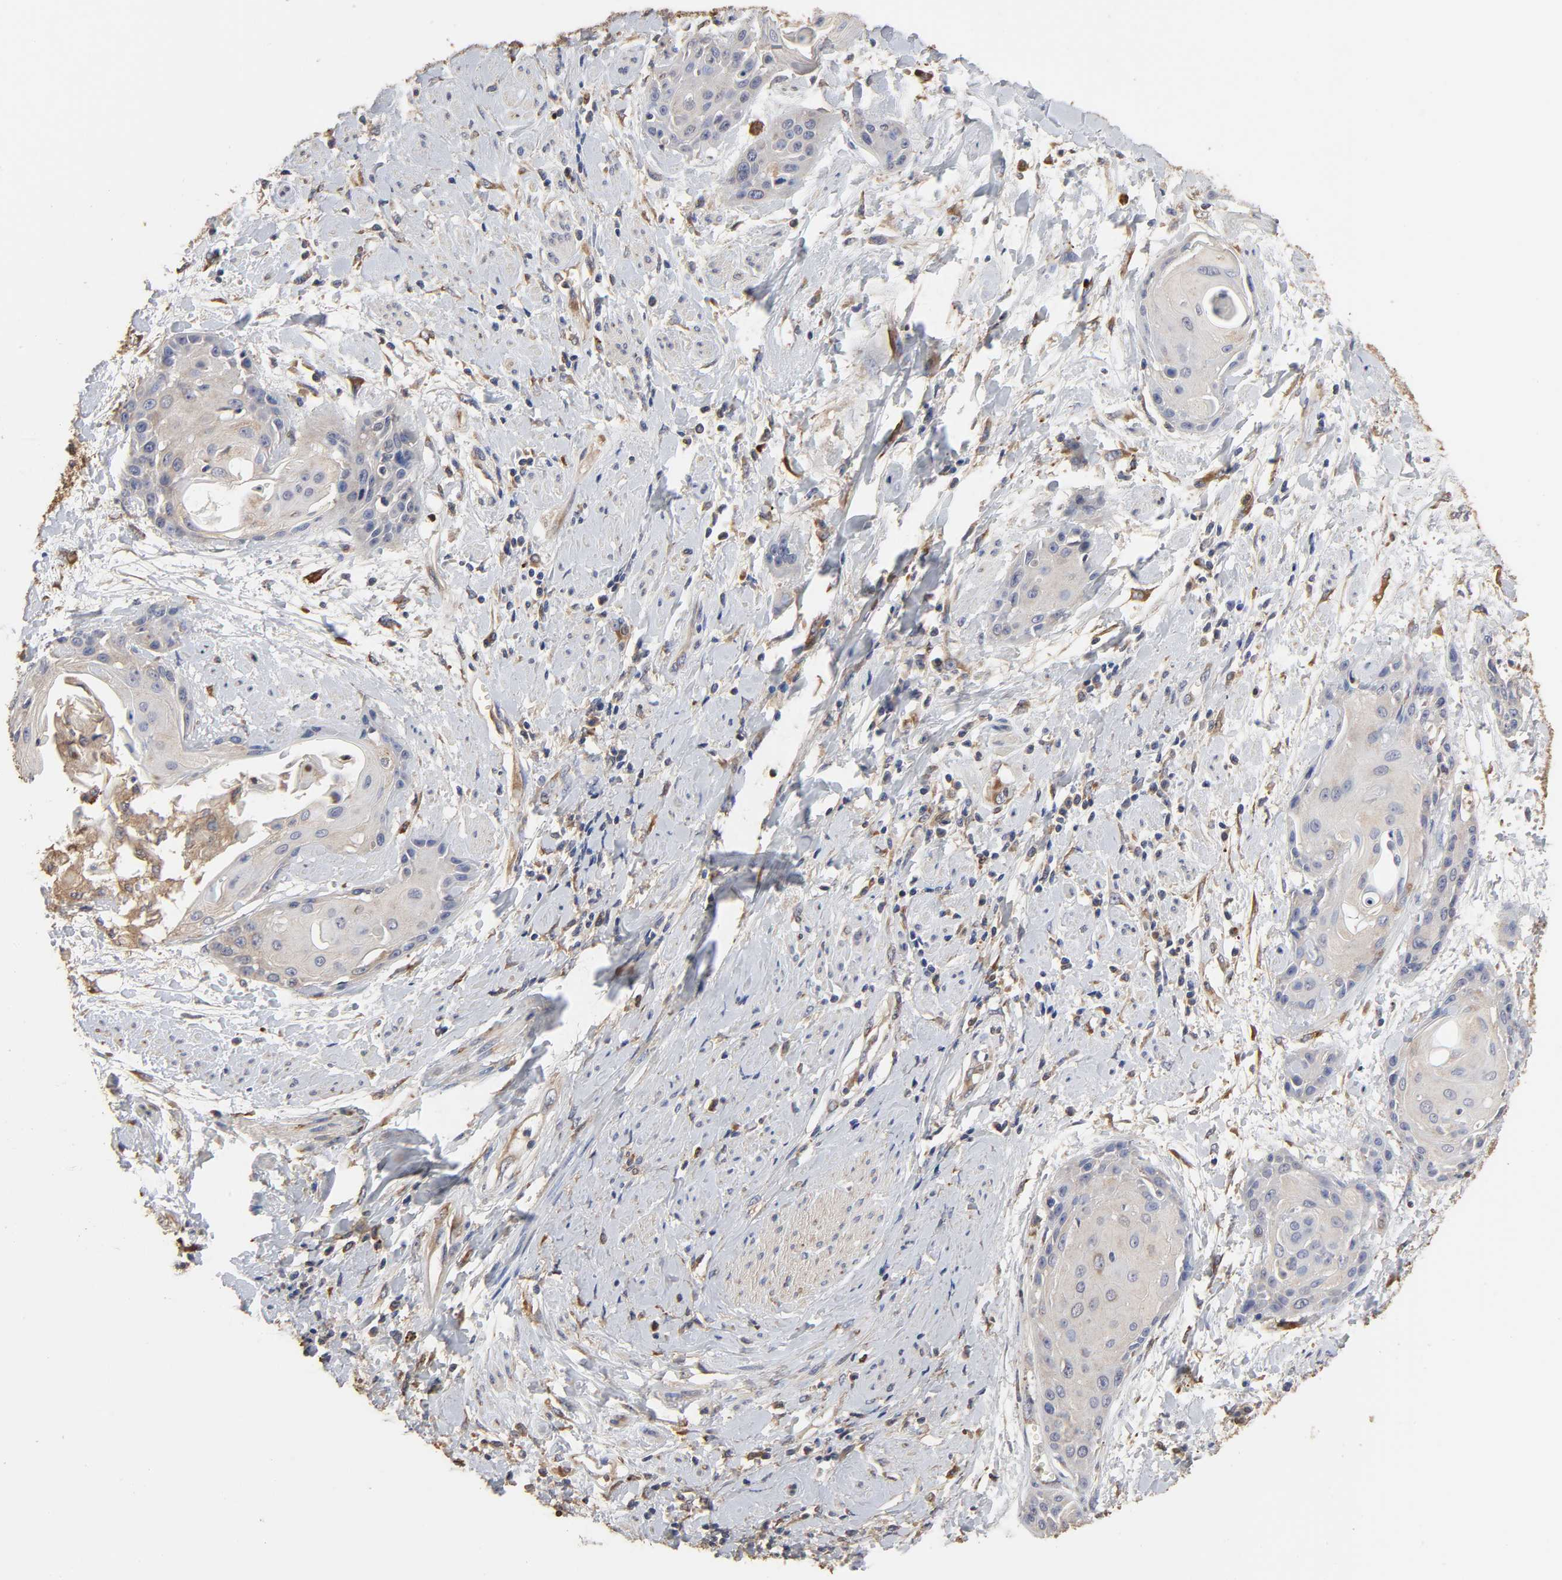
{"staining": {"intensity": "weak", "quantity": ">75%", "location": "cytoplasmic/membranous"}, "tissue": "cervical cancer", "cell_type": "Tumor cells", "image_type": "cancer", "snomed": [{"axis": "morphology", "description": "Squamous cell carcinoma, NOS"}, {"axis": "topography", "description": "Cervix"}], "caption": "A low amount of weak cytoplasmic/membranous positivity is present in approximately >75% of tumor cells in cervical cancer tissue. Immunohistochemistry stains the protein of interest in brown and the nuclei are stained blue.", "gene": "EIF4G2", "patient": {"sex": "female", "age": 57}}